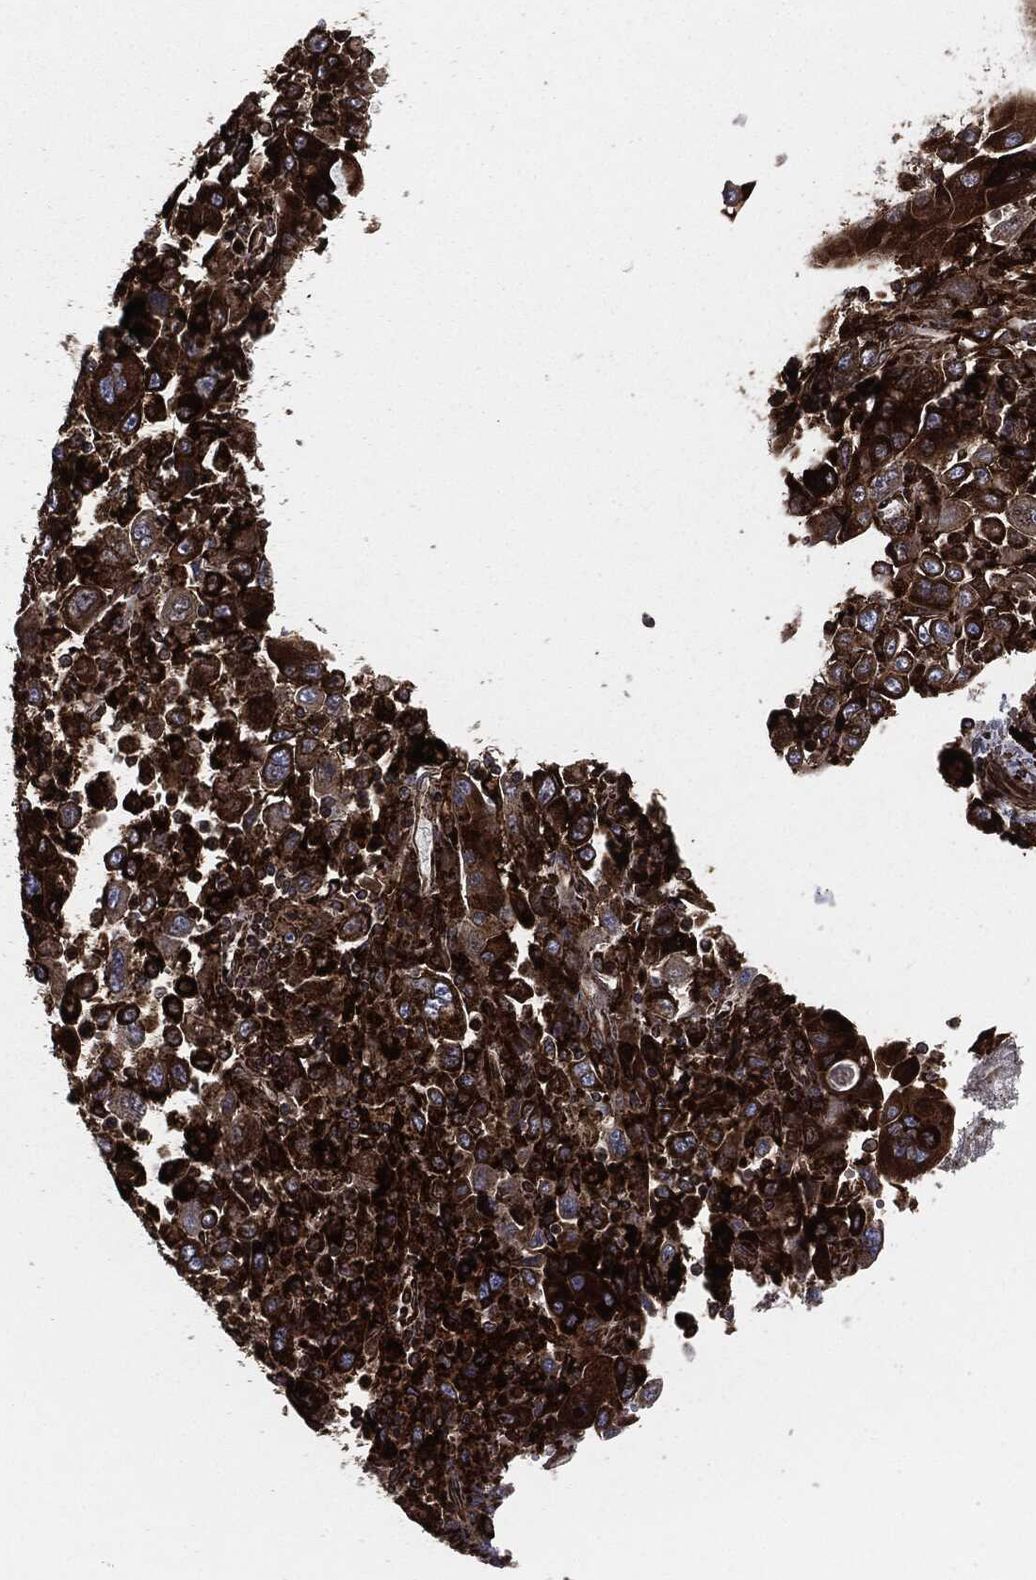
{"staining": {"intensity": "strong", "quantity": ">75%", "location": "cytoplasmic/membranous"}, "tissue": "stomach cancer", "cell_type": "Tumor cells", "image_type": "cancer", "snomed": [{"axis": "morphology", "description": "Adenocarcinoma, NOS"}, {"axis": "topography", "description": "Stomach"}], "caption": "Adenocarcinoma (stomach) stained with a brown dye exhibits strong cytoplasmic/membranous positive positivity in about >75% of tumor cells.", "gene": "CALR", "patient": {"sex": "male", "age": 56}}